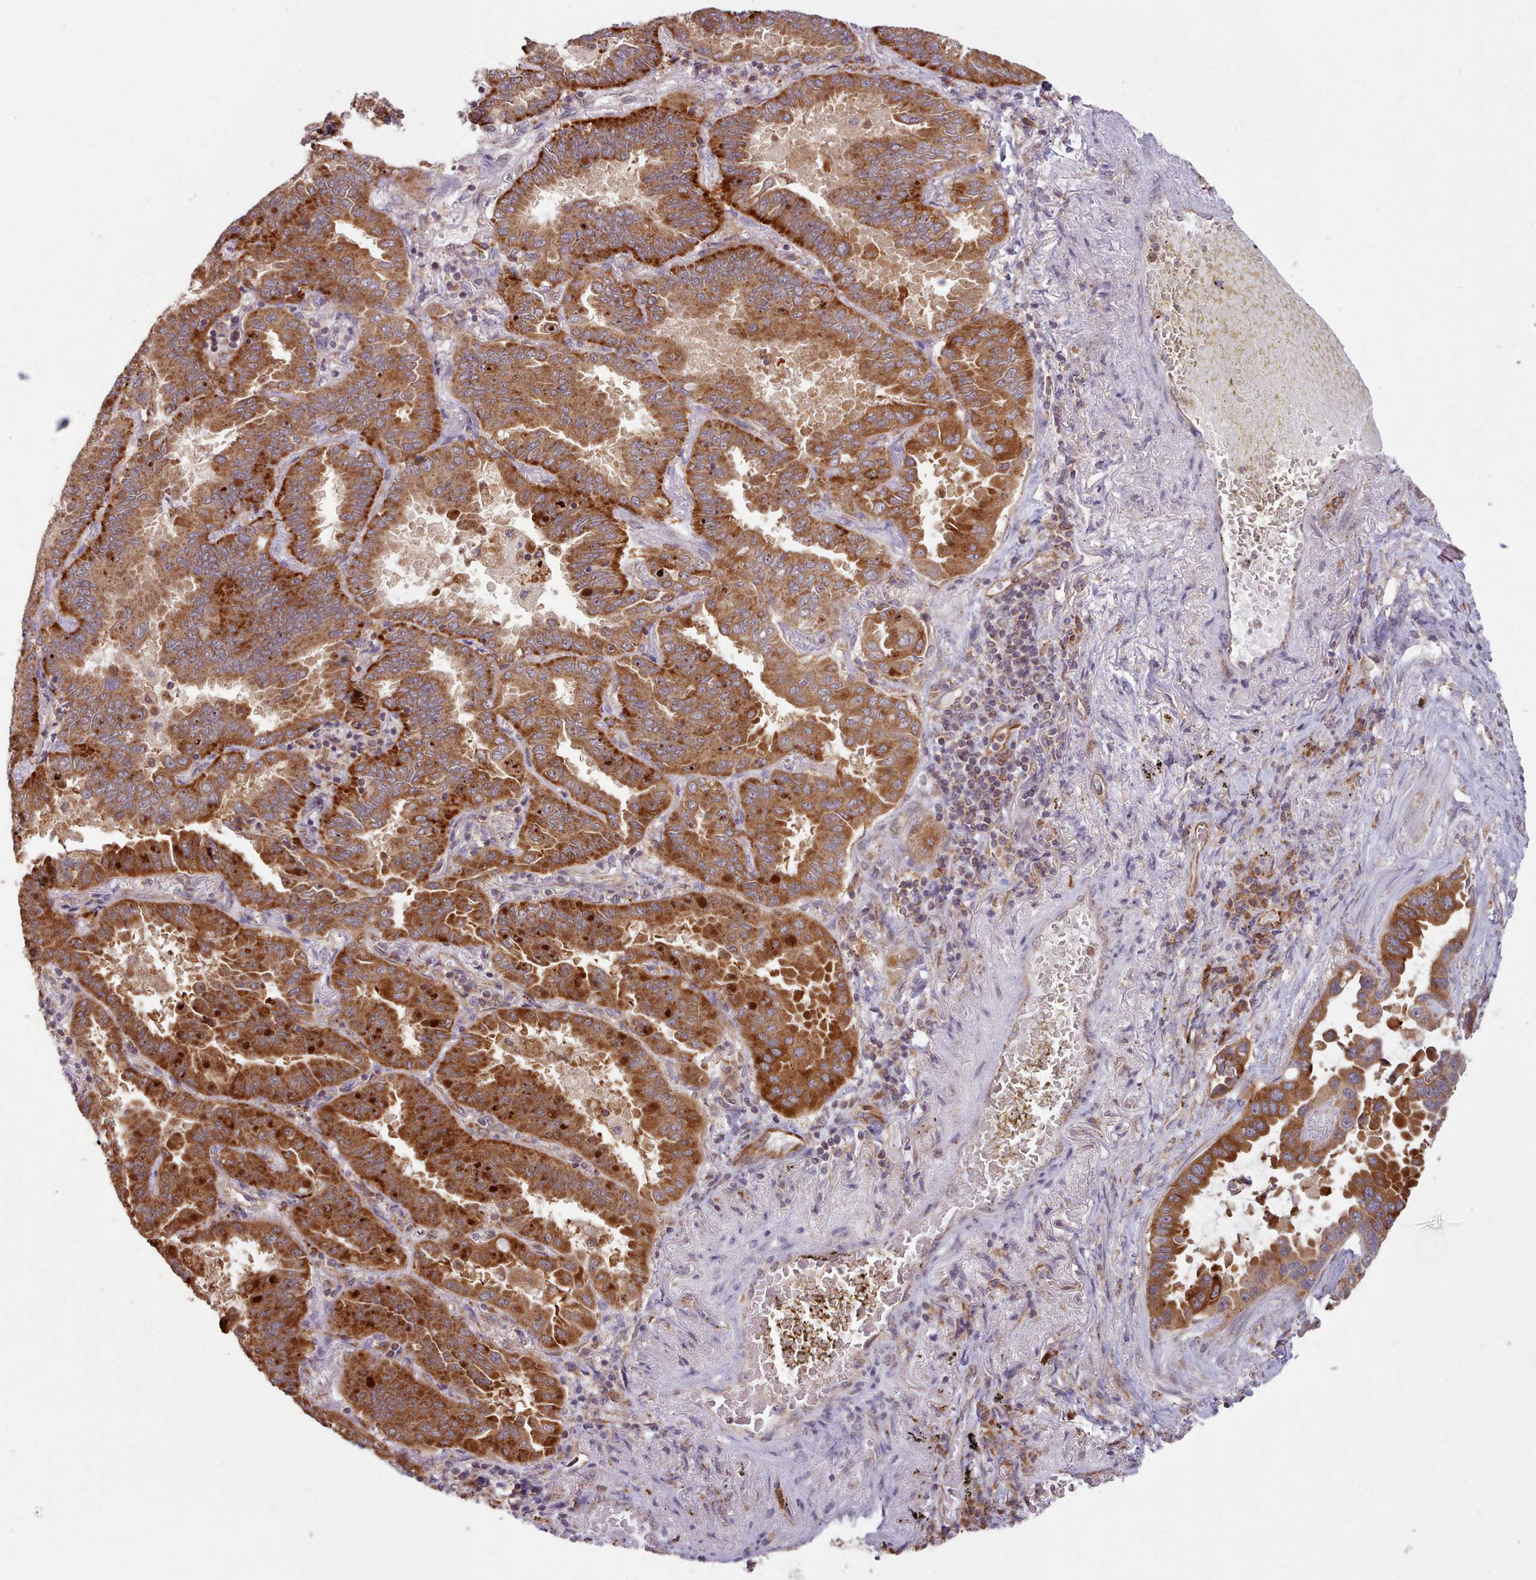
{"staining": {"intensity": "strong", "quantity": ">75%", "location": "cytoplasmic/membranous"}, "tissue": "lung cancer", "cell_type": "Tumor cells", "image_type": "cancer", "snomed": [{"axis": "morphology", "description": "Adenocarcinoma, NOS"}, {"axis": "topography", "description": "Lung"}], "caption": "A high-resolution histopathology image shows immunohistochemistry staining of lung cancer (adenocarcinoma), which displays strong cytoplasmic/membranous staining in approximately >75% of tumor cells.", "gene": "CRYBG1", "patient": {"sex": "male", "age": 64}}